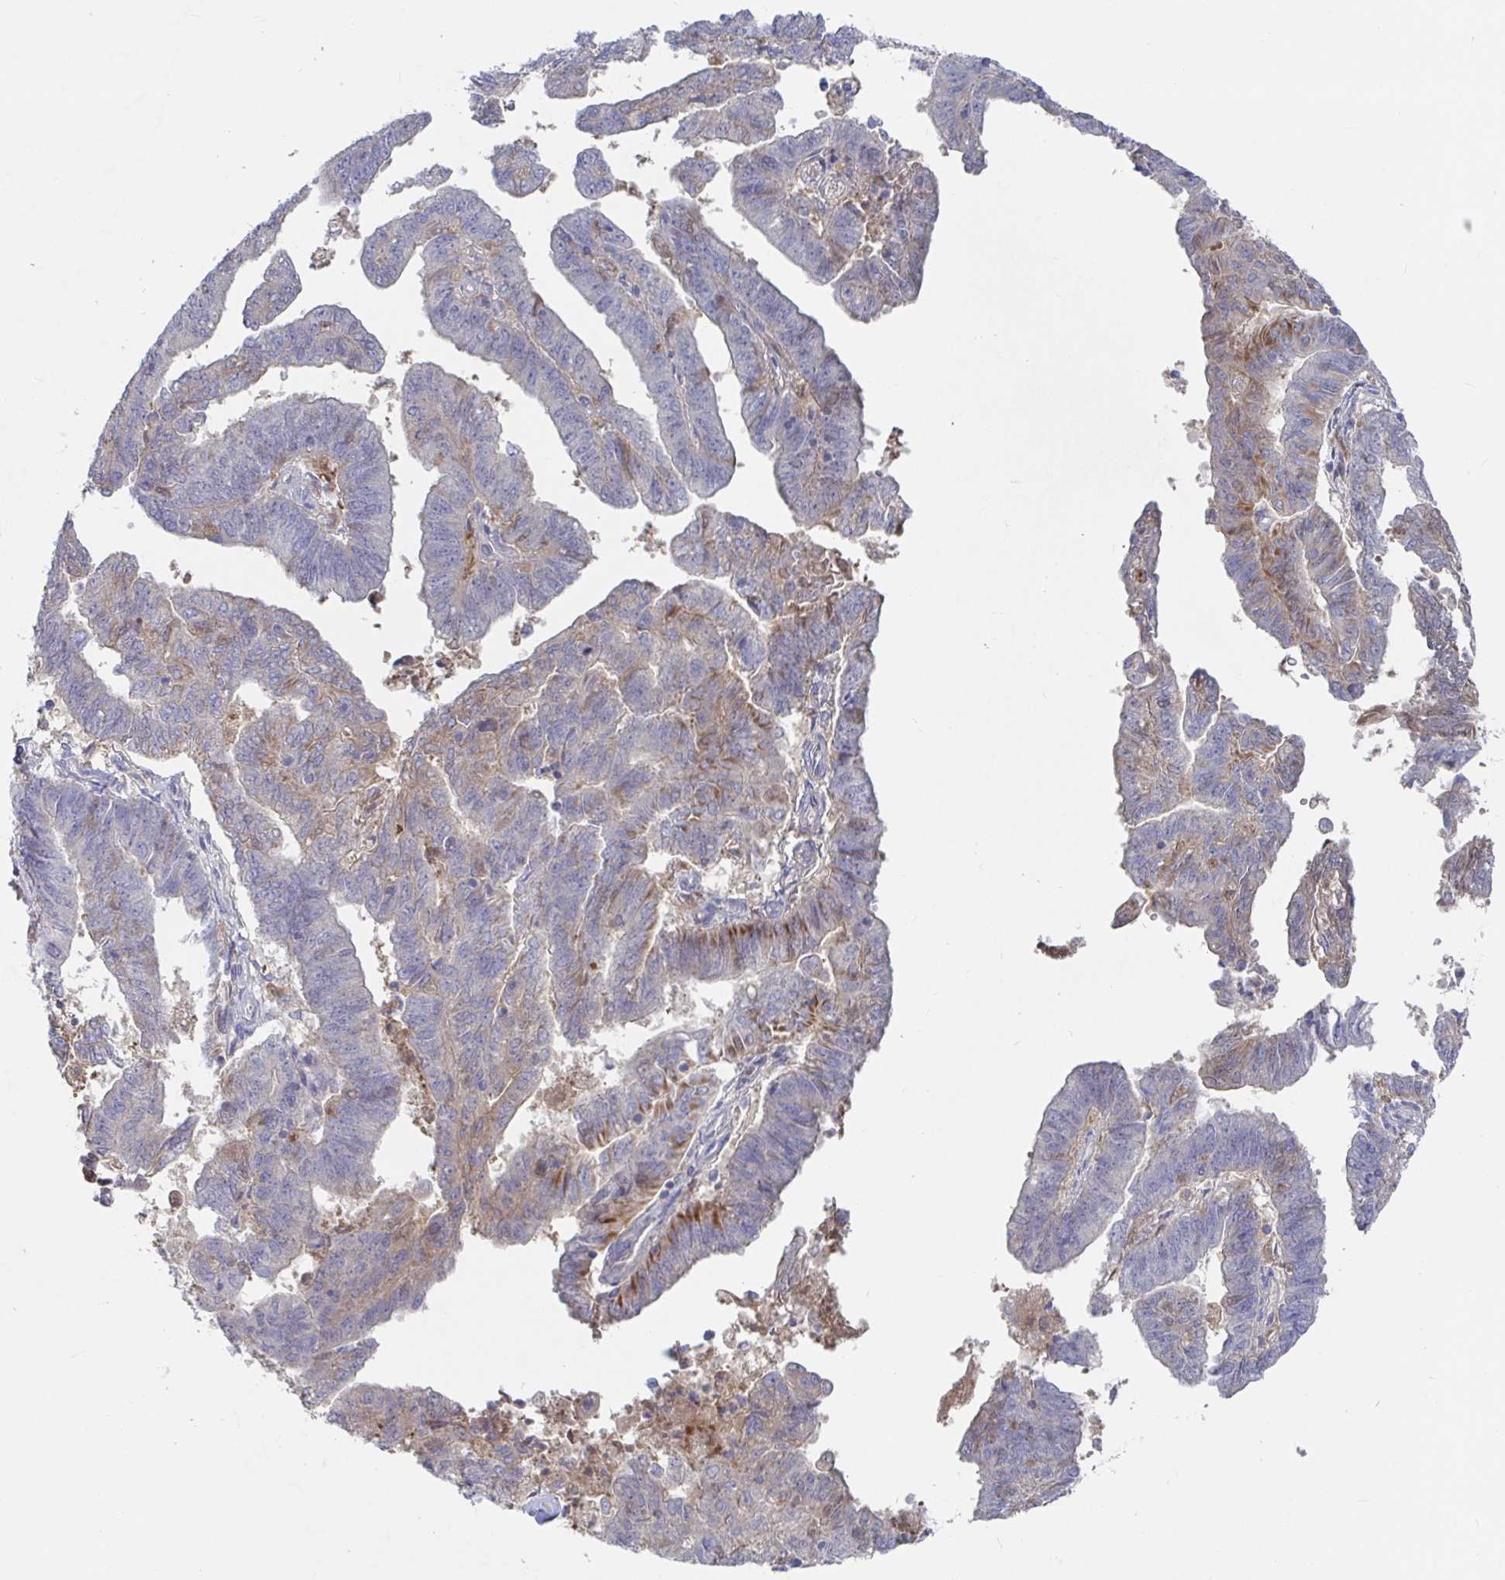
{"staining": {"intensity": "moderate", "quantity": "<25%", "location": "cytoplasmic/membranous"}, "tissue": "endometrial cancer", "cell_type": "Tumor cells", "image_type": "cancer", "snomed": [{"axis": "morphology", "description": "Adenocarcinoma, NOS"}, {"axis": "topography", "description": "Endometrium"}], "caption": "Immunohistochemistry (IHC) (DAB (3,3'-diaminobenzidine)) staining of adenocarcinoma (endometrial) exhibits moderate cytoplasmic/membranous protein positivity in approximately <25% of tumor cells. (DAB IHC, brown staining for protein, blue staining for nuclei).", "gene": "GPR148", "patient": {"sex": "female", "age": 82}}